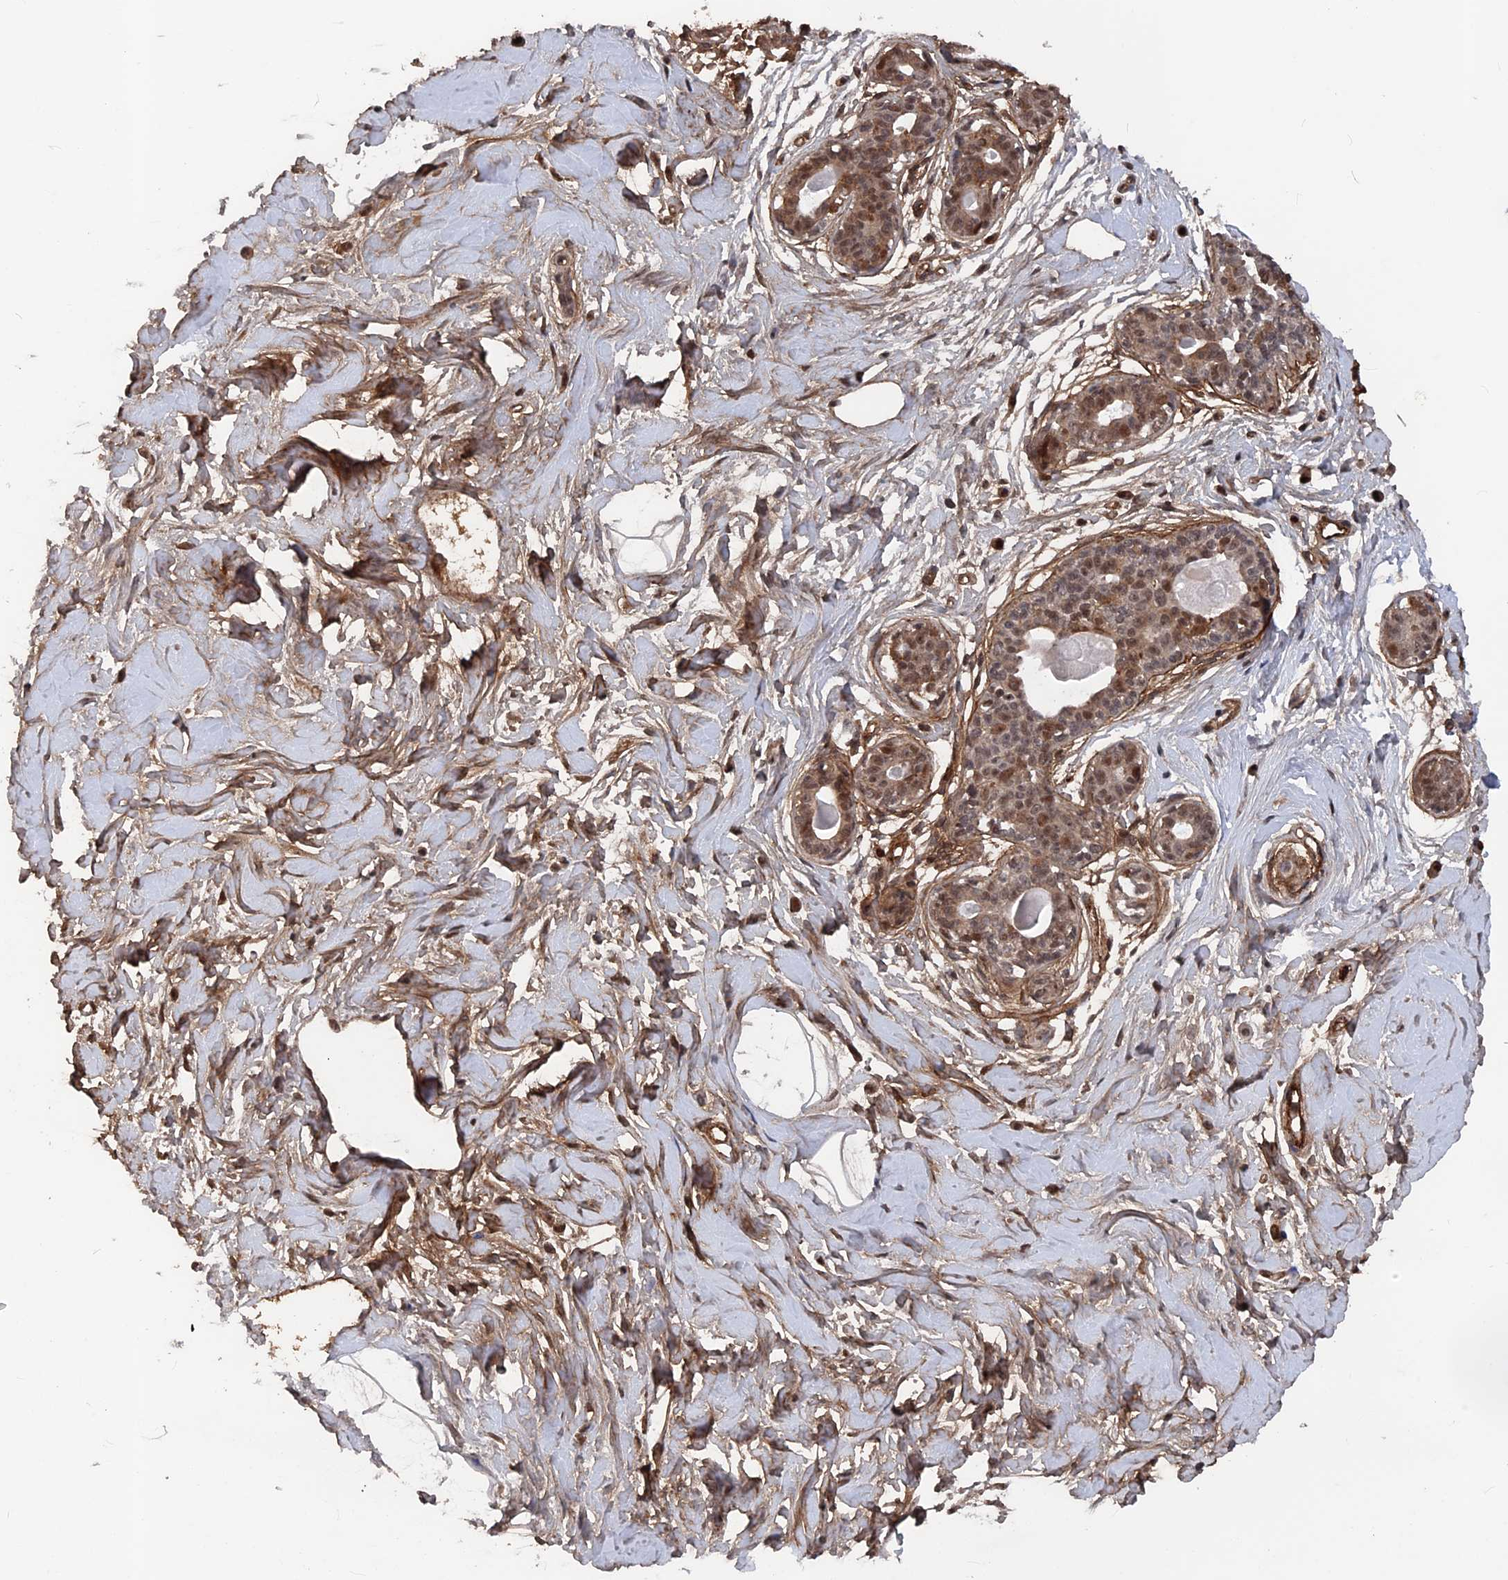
{"staining": {"intensity": "moderate", "quantity": ">75%", "location": "cytoplasmic/membranous"}, "tissue": "breast", "cell_type": "Adipocytes", "image_type": "normal", "snomed": [{"axis": "morphology", "description": "Normal tissue, NOS"}, {"axis": "topography", "description": "Breast"}], "caption": "Protein expression analysis of unremarkable breast shows moderate cytoplasmic/membranous positivity in approximately >75% of adipocytes.", "gene": "SH3D21", "patient": {"sex": "female", "age": 45}}